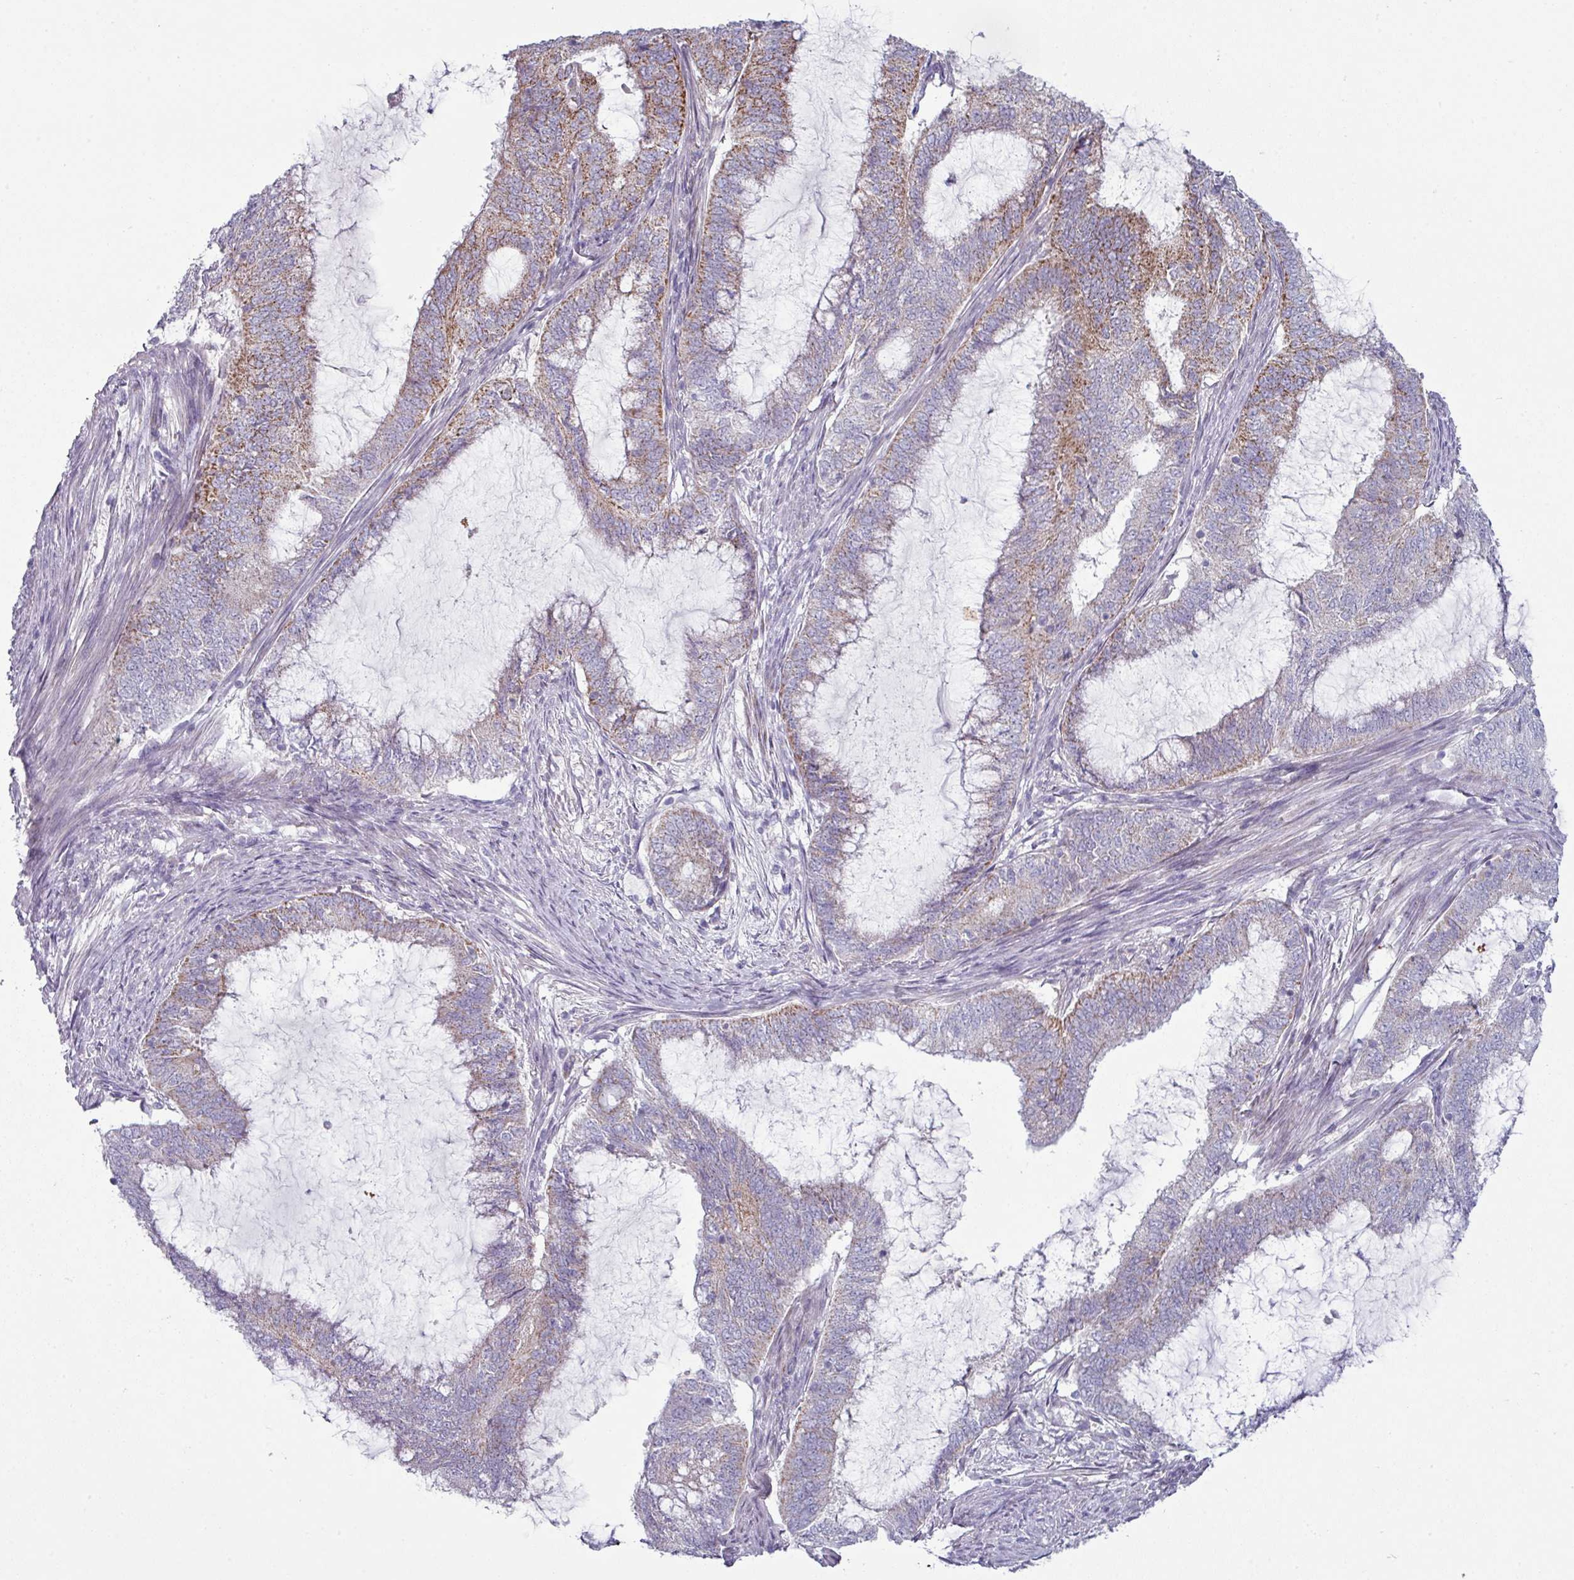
{"staining": {"intensity": "moderate", "quantity": ">75%", "location": "cytoplasmic/membranous"}, "tissue": "endometrial cancer", "cell_type": "Tumor cells", "image_type": "cancer", "snomed": [{"axis": "morphology", "description": "Adenocarcinoma, NOS"}, {"axis": "topography", "description": "Endometrium"}], "caption": "Immunohistochemistry image of neoplastic tissue: endometrial cancer (adenocarcinoma) stained using IHC shows medium levels of moderate protein expression localized specifically in the cytoplasmic/membranous of tumor cells, appearing as a cytoplasmic/membranous brown color.", "gene": "ZNF615", "patient": {"sex": "female", "age": 51}}